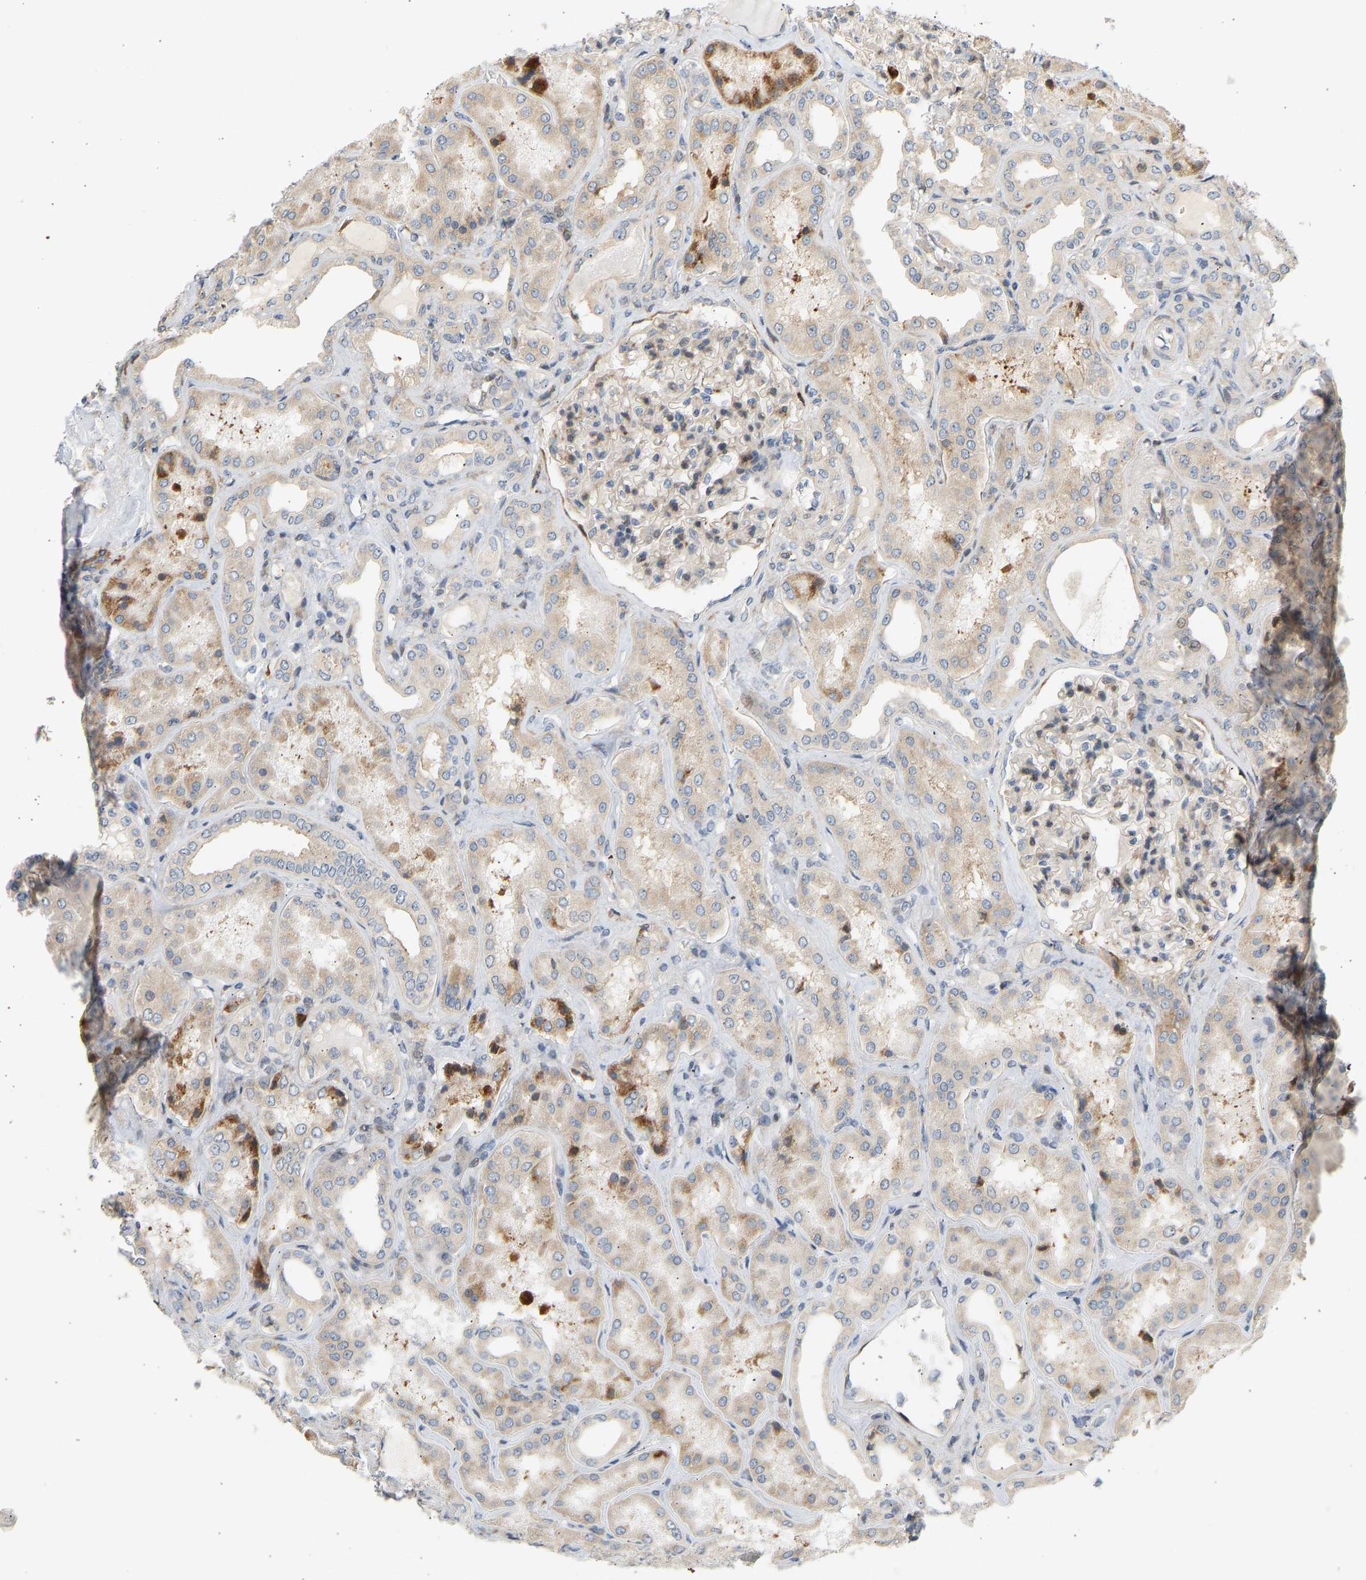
{"staining": {"intensity": "moderate", "quantity": "25%-75%", "location": "cytoplasmic/membranous"}, "tissue": "kidney", "cell_type": "Cells in glomeruli", "image_type": "normal", "snomed": [{"axis": "morphology", "description": "Normal tissue, NOS"}, {"axis": "topography", "description": "Kidney"}], "caption": "This photomicrograph exhibits benign kidney stained with IHC to label a protein in brown. The cytoplasmic/membranous of cells in glomeruli show moderate positivity for the protein. Nuclei are counter-stained blue.", "gene": "RPS14", "patient": {"sex": "female", "age": 56}}